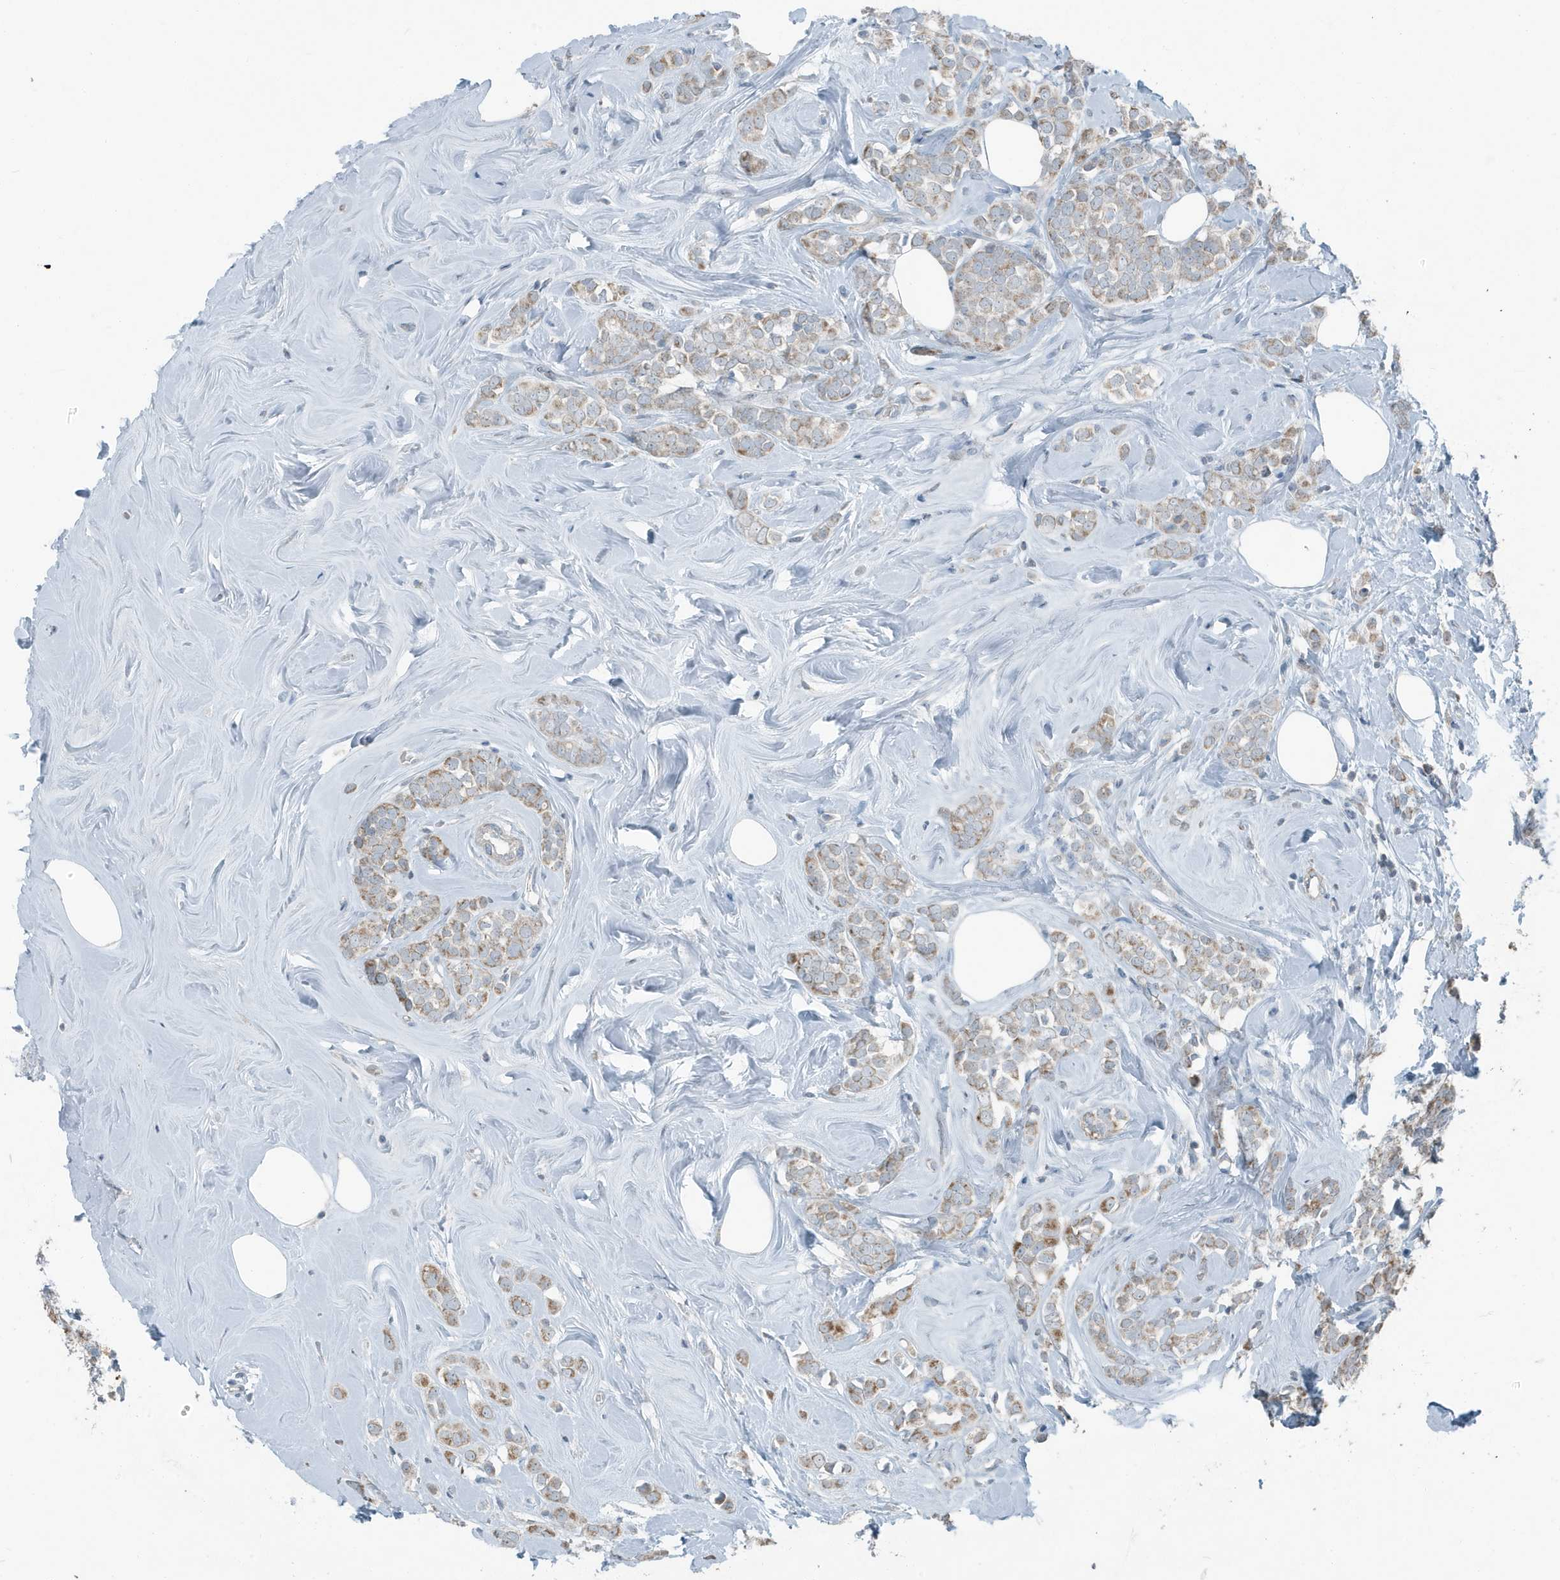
{"staining": {"intensity": "moderate", "quantity": "25%-75%", "location": "cytoplasmic/membranous"}, "tissue": "breast cancer", "cell_type": "Tumor cells", "image_type": "cancer", "snomed": [{"axis": "morphology", "description": "Lobular carcinoma"}, {"axis": "topography", "description": "Breast"}], "caption": "This image exhibits breast cancer stained with immunohistochemistry (IHC) to label a protein in brown. The cytoplasmic/membranous of tumor cells show moderate positivity for the protein. Nuclei are counter-stained blue.", "gene": "MT-CYB", "patient": {"sex": "female", "age": 47}}